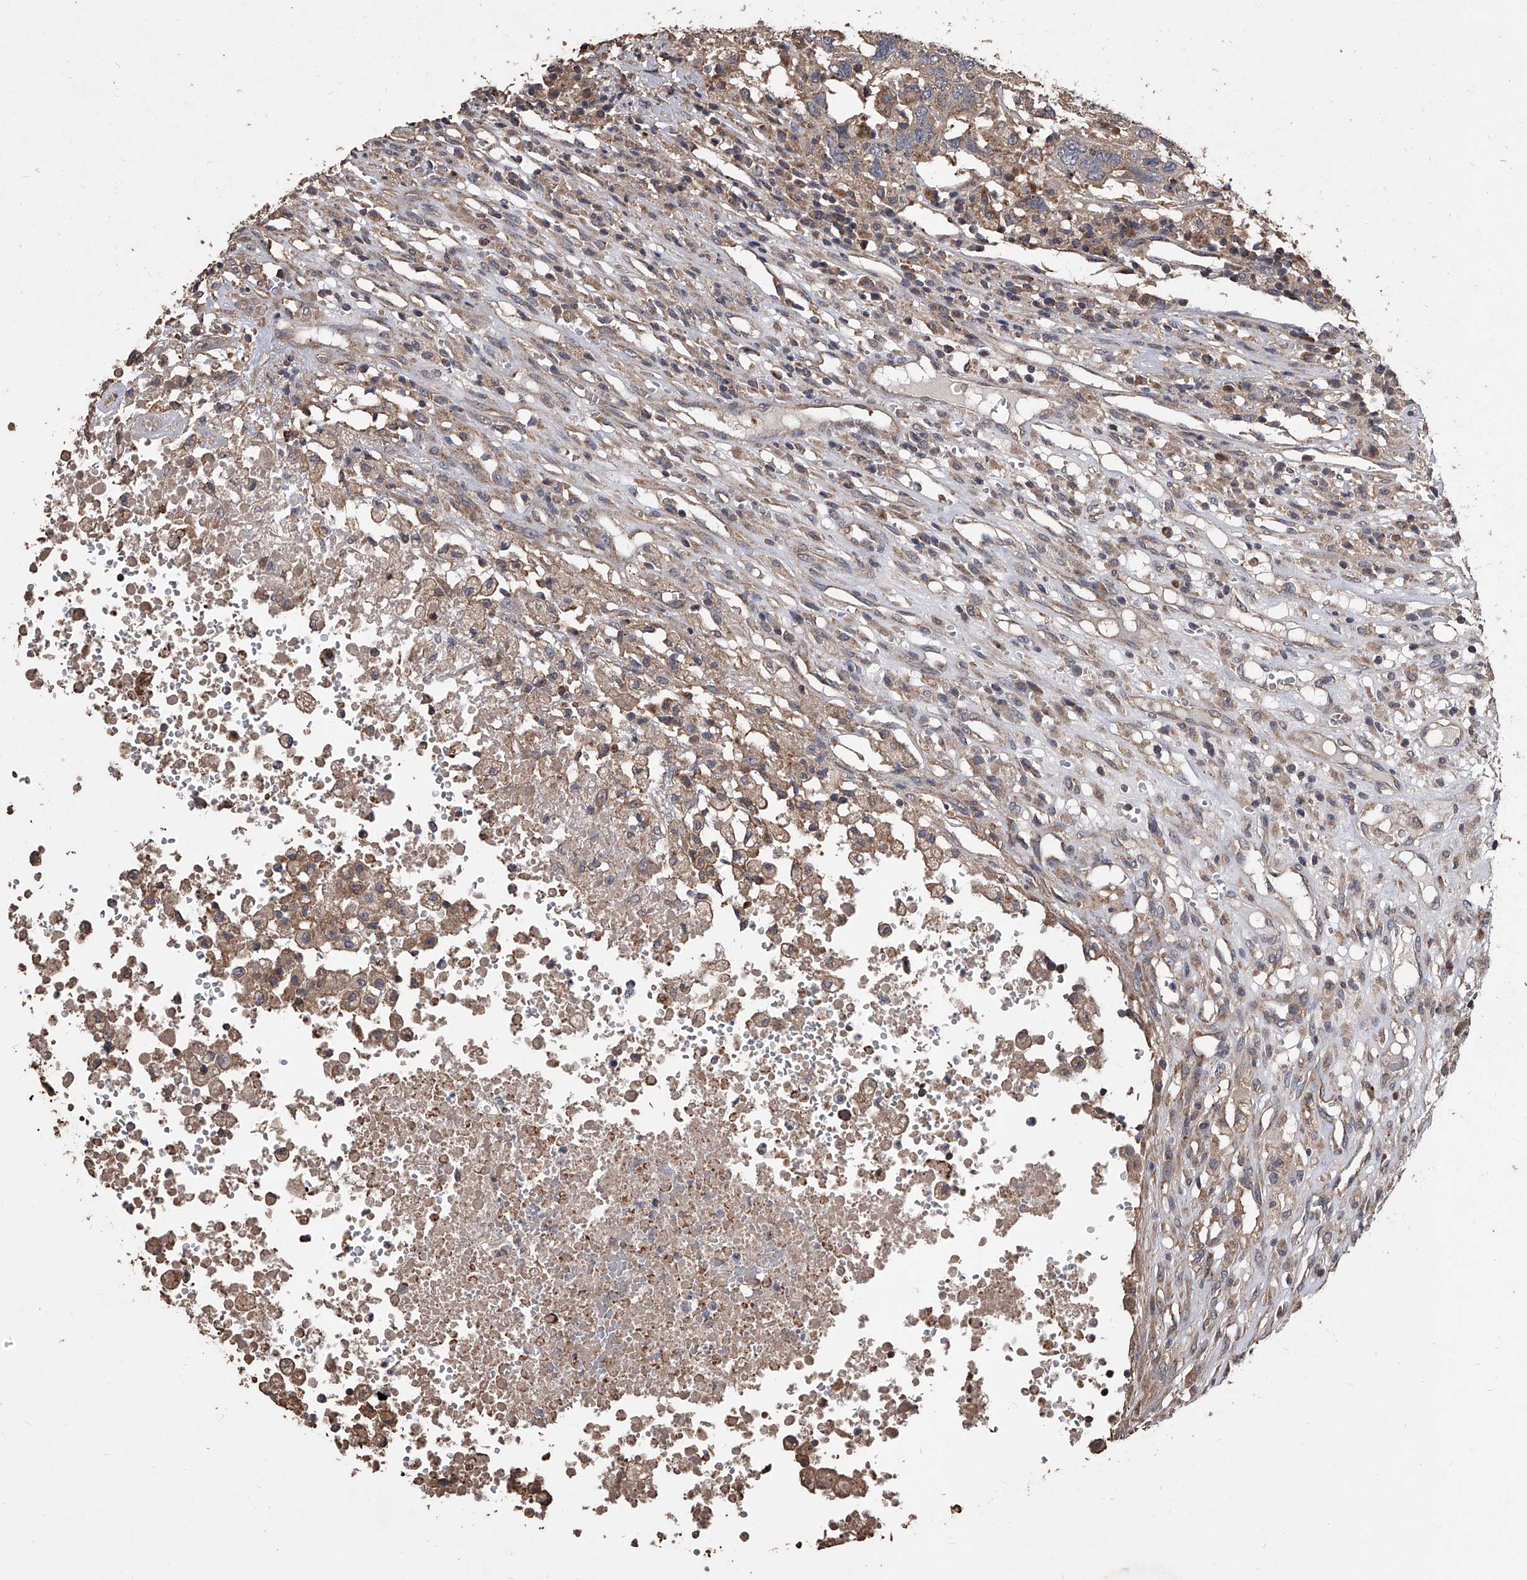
{"staining": {"intensity": "weak", "quantity": ">75%", "location": "cytoplasmic/membranous"}, "tissue": "head and neck cancer", "cell_type": "Tumor cells", "image_type": "cancer", "snomed": [{"axis": "morphology", "description": "Squamous cell carcinoma, NOS"}, {"axis": "topography", "description": "Head-Neck"}], "caption": "This is an image of IHC staining of head and neck cancer (squamous cell carcinoma), which shows weak staining in the cytoplasmic/membranous of tumor cells.", "gene": "LTV1", "patient": {"sex": "male", "age": 66}}